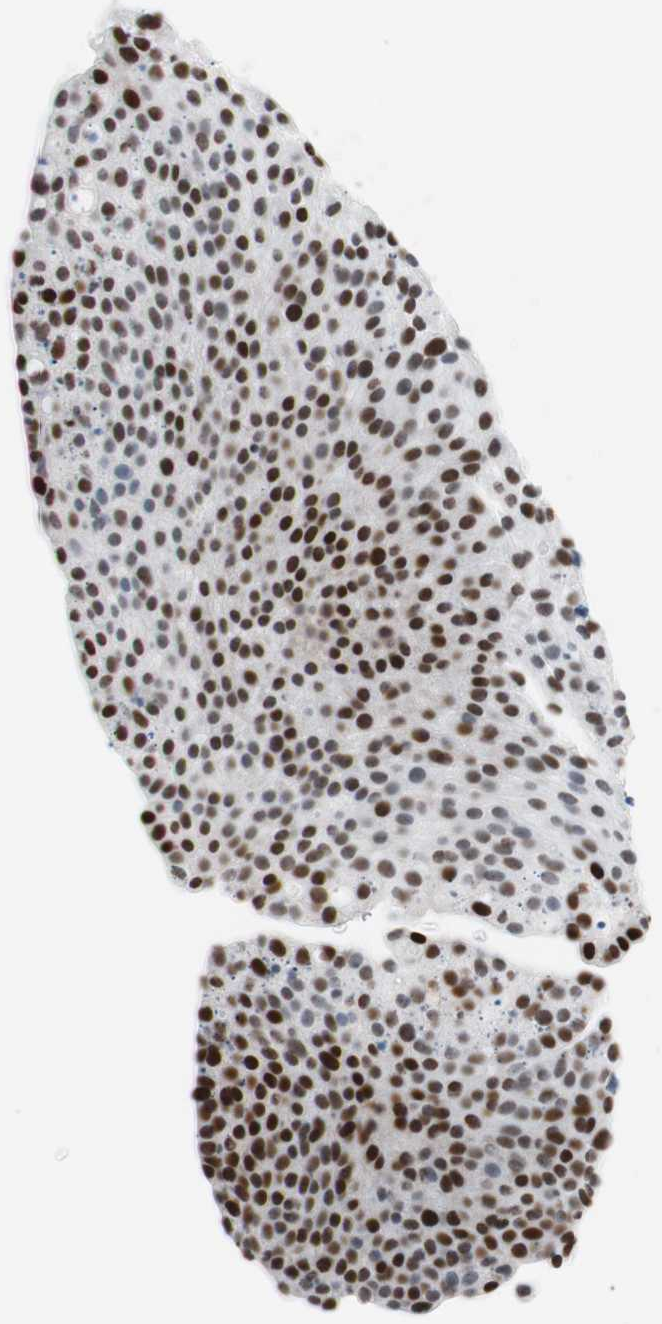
{"staining": {"intensity": "strong", "quantity": ">75%", "location": "nuclear"}, "tissue": "urothelial cancer", "cell_type": "Tumor cells", "image_type": "cancer", "snomed": [{"axis": "morphology", "description": "Urothelial carcinoma, Low grade"}, {"axis": "topography", "description": "Smooth muscle"}, {"axis": "topography", "description": "Urinary bladder"}], "caption": "Low-grade urothelial carcinoma stained for a protein reveals strong nuclear positivity in tumor cells.", "gene": "CEBPB", "patient": {"sex": "male", "age": 60}}